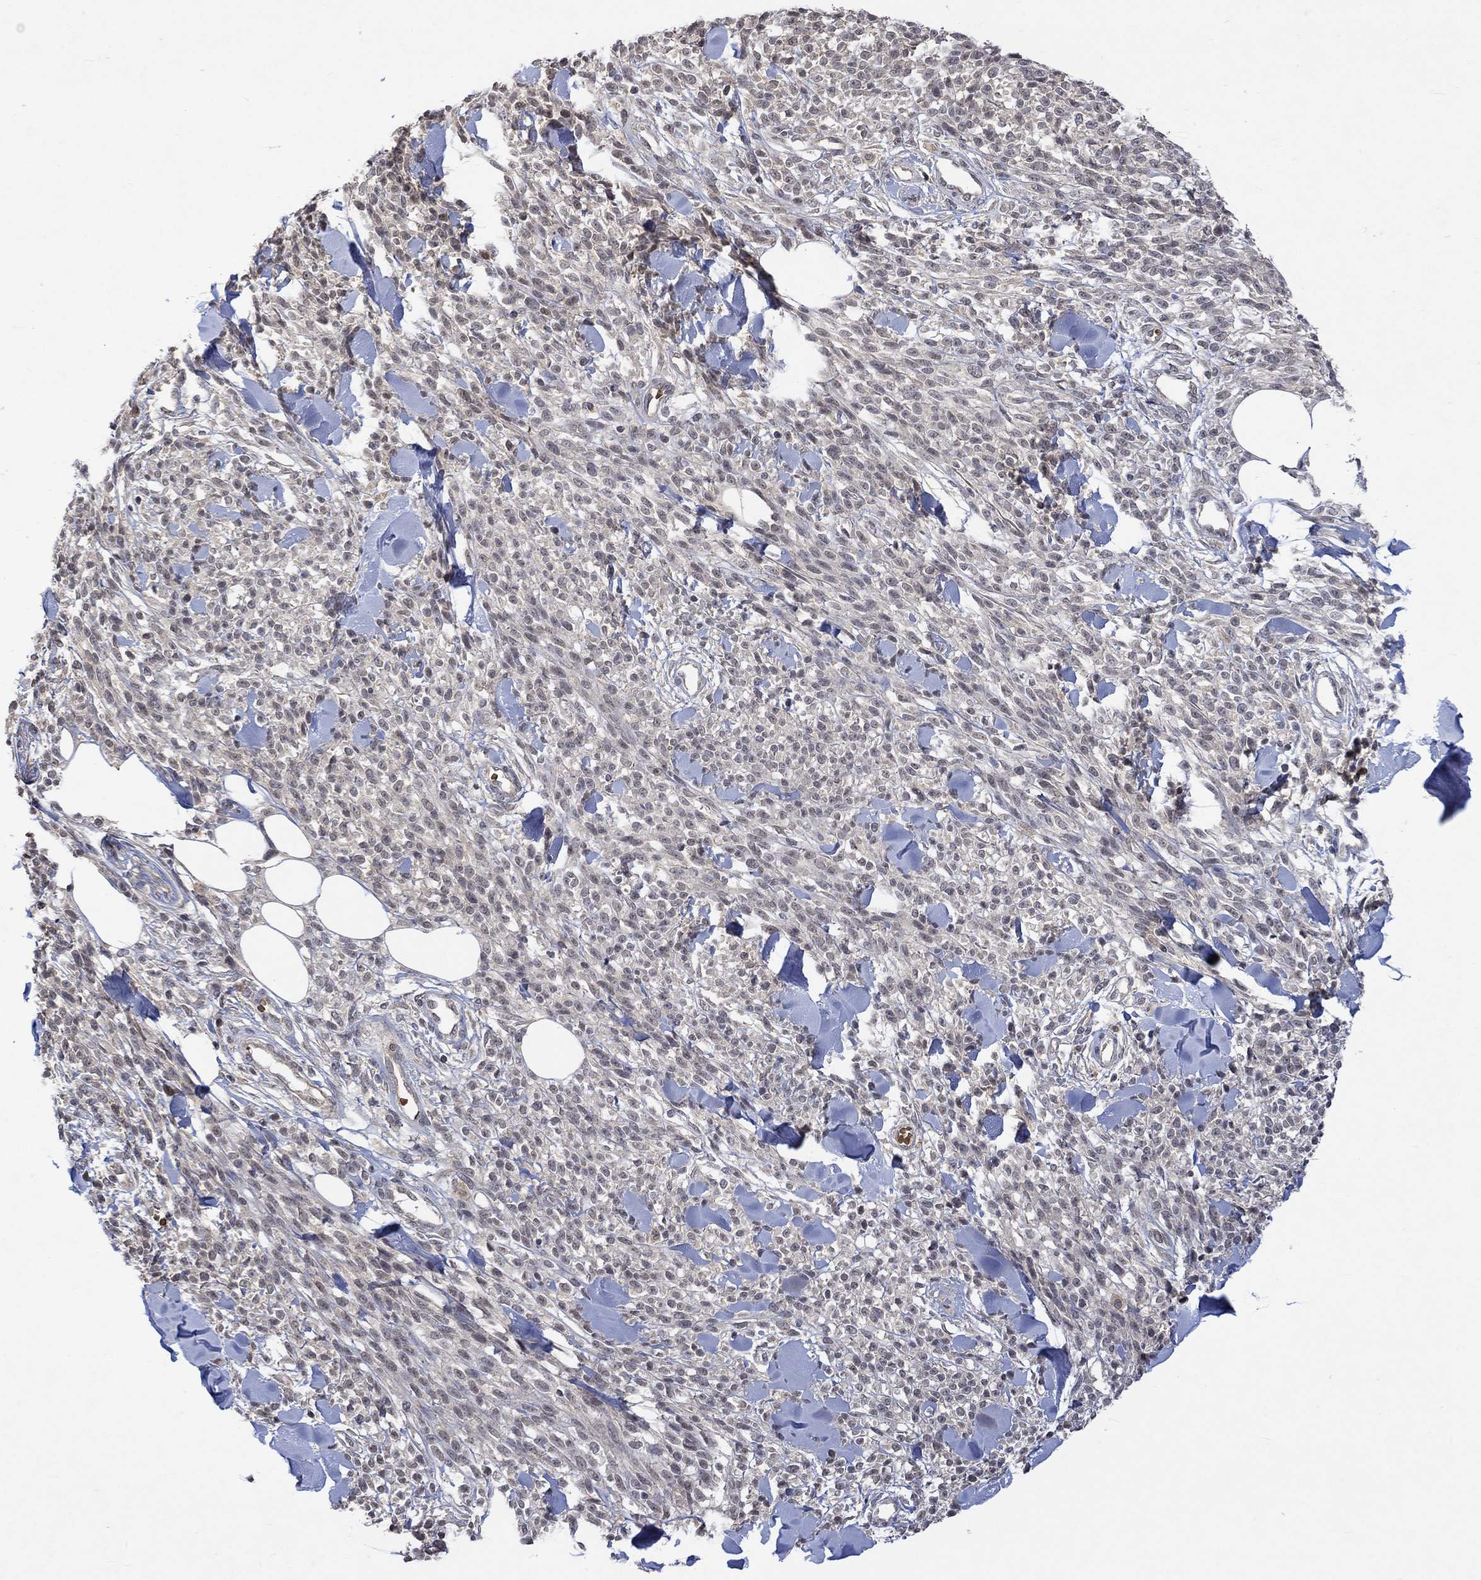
{"staining": {"intensity": "negative", "quantity": "none", "location": "none"}, "tissue": "melanoma", "cell_type": "Tumor cells", "image_type": "cancer", "snomed": [{"axis": "morphology", "description": "Malignant melanoma, NOS"}, {"axis": "topography", "description": "Skin"}, {"axis": "topography", "description": "Skin of trunk"}], "caption": "High power microscopy histopathology image of an immunohistochemistry photomicrograph of malignant melanoma, revealing no significant expression in tumor cells.", "gene": "GRIN2D", "patient": {"sex": "male", "age": 74}}